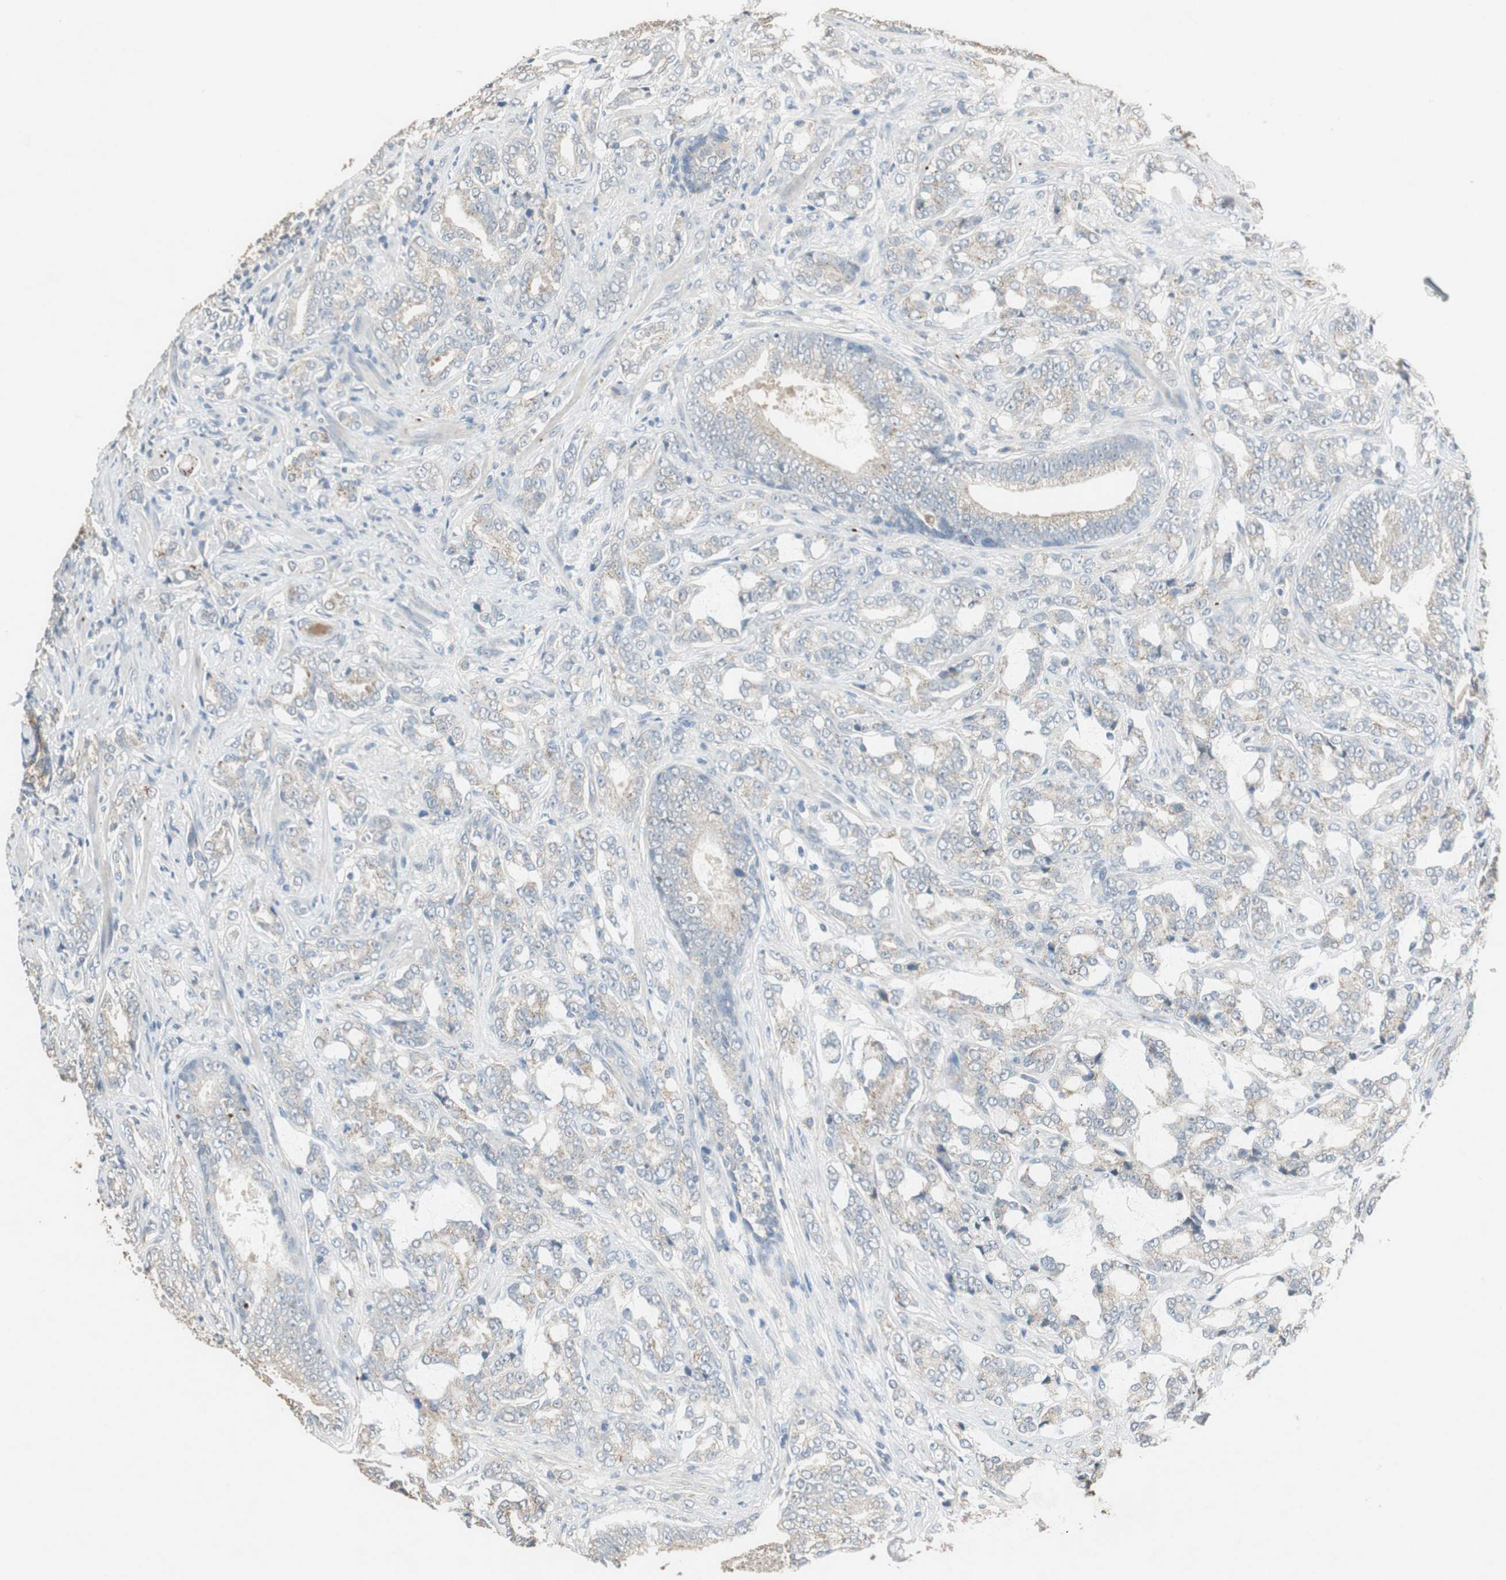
{"staining": {"intensity": "weak", "quantity": "<25%", "location": "cytoplasmic/membranous"}, "tissue": "prostate cancer", "cell_type": "Tumor cells", "image_type": "cancer", "snomed": [{"axis": "morphology", "description": "Adenocarcinoma, Low grade"}, {"axis": "topography", "description": "Prostate"}], "caption": "Immunohistochemistry histopathology image of prostate cancer (adenocarcinoma (low-grade)) stained for a protein (brown), which shows no positivity in tumor cells.", "gene": "PI4KB", "patient": {"sex": "male", "age": 58}}